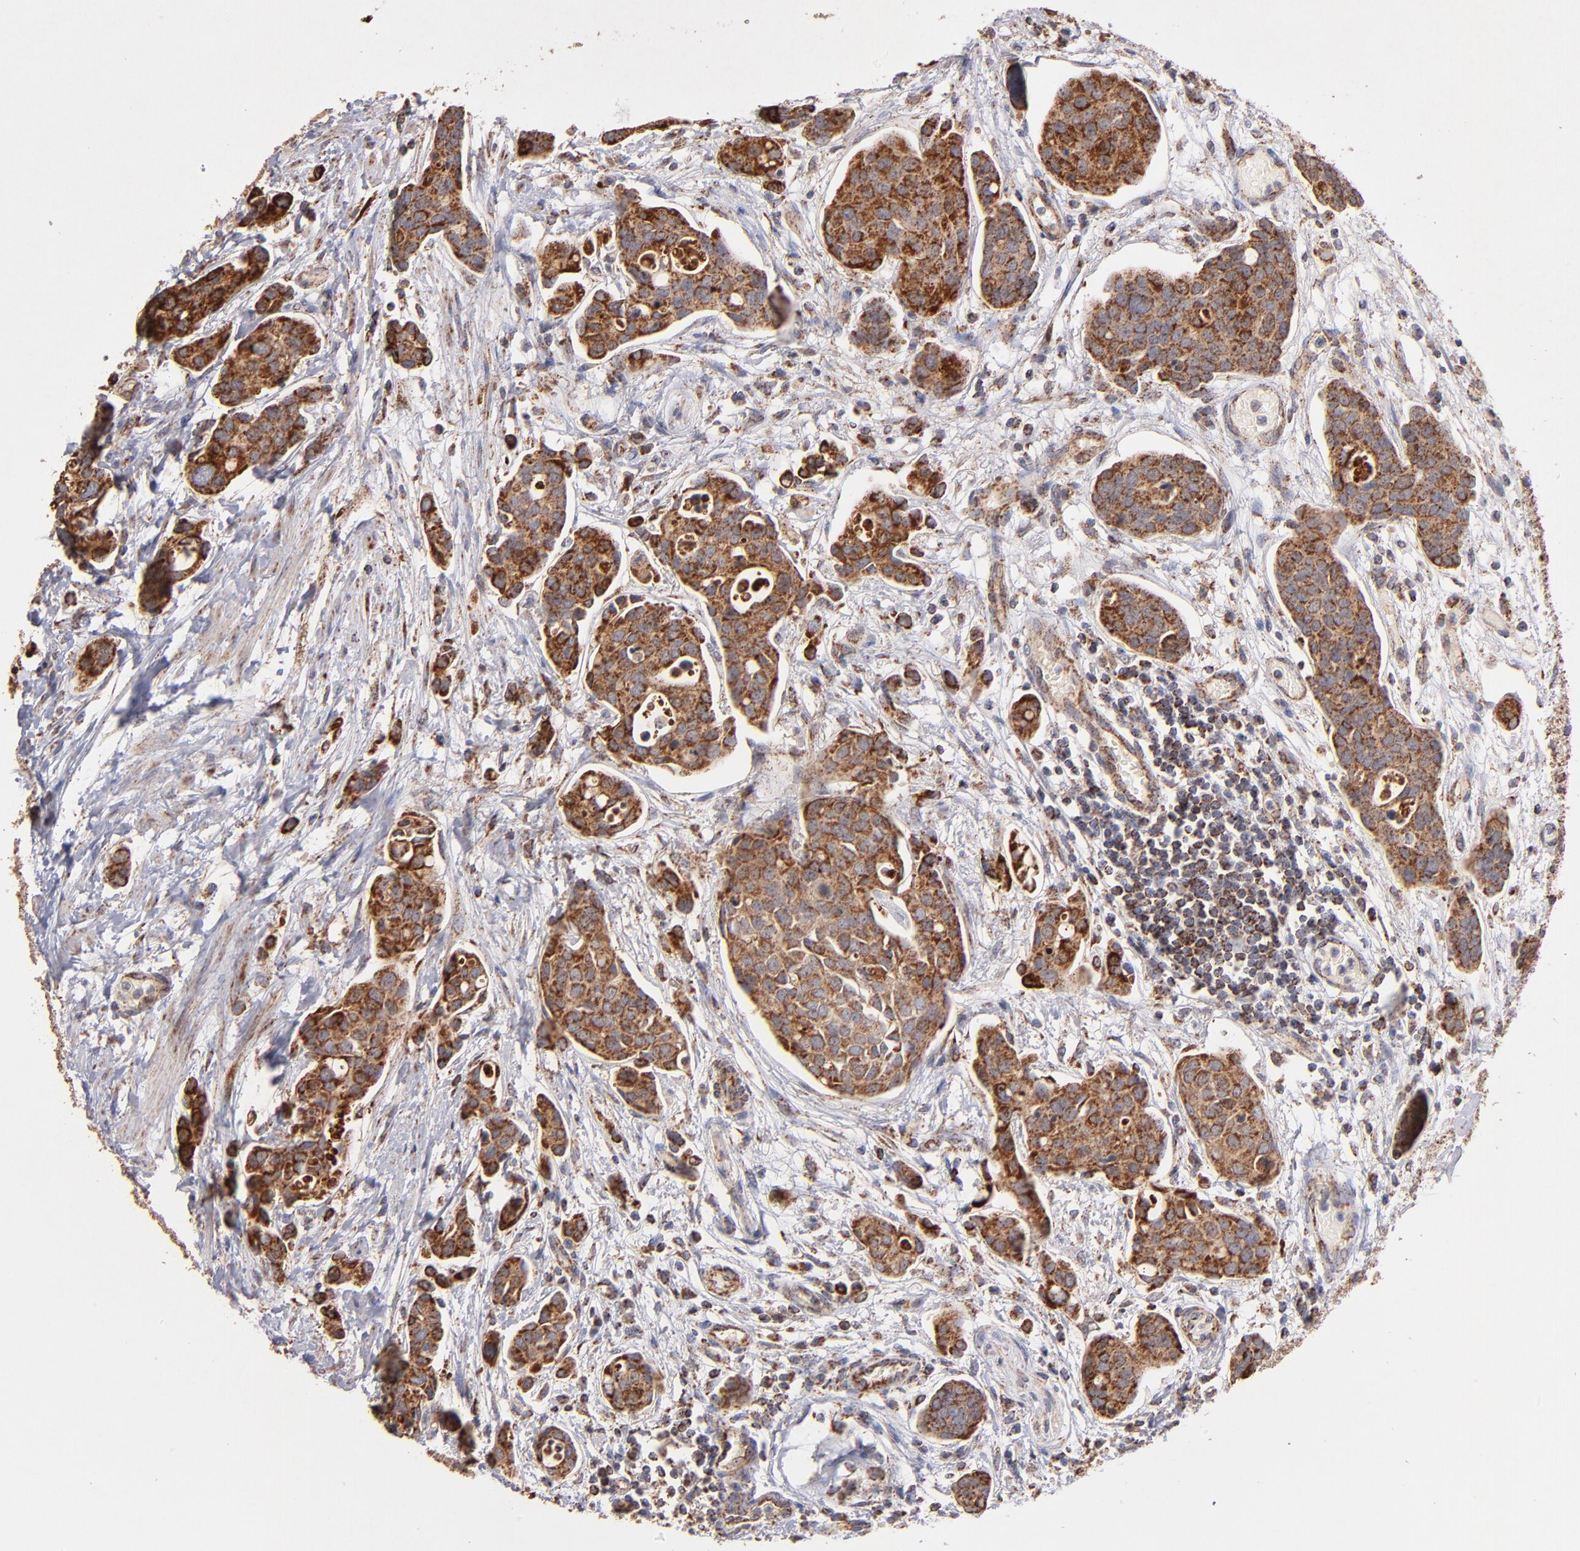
{"staining": {"intensity": "moderate", "quantity": ">75%", "location": "cytoplasmic/membranous"}, "tissue": "urothelial cancer", "cell_type": "Tumor cells", "image_type": "cancer", "snomed": [{"axis": "morphology", "description": "Urothelial carcinoma, High grade"}, {"axis": "topography", "description": "Urinary bladder"}], "caption": "The micrograph demonstrates staining of urothelial carcinoma (high-grade), revealing moderate cytoplasmic/membranous protein staining (brown color) within tumor cells.", "gene": "DLST", "patient": {"sex": "male", "age": 78}}